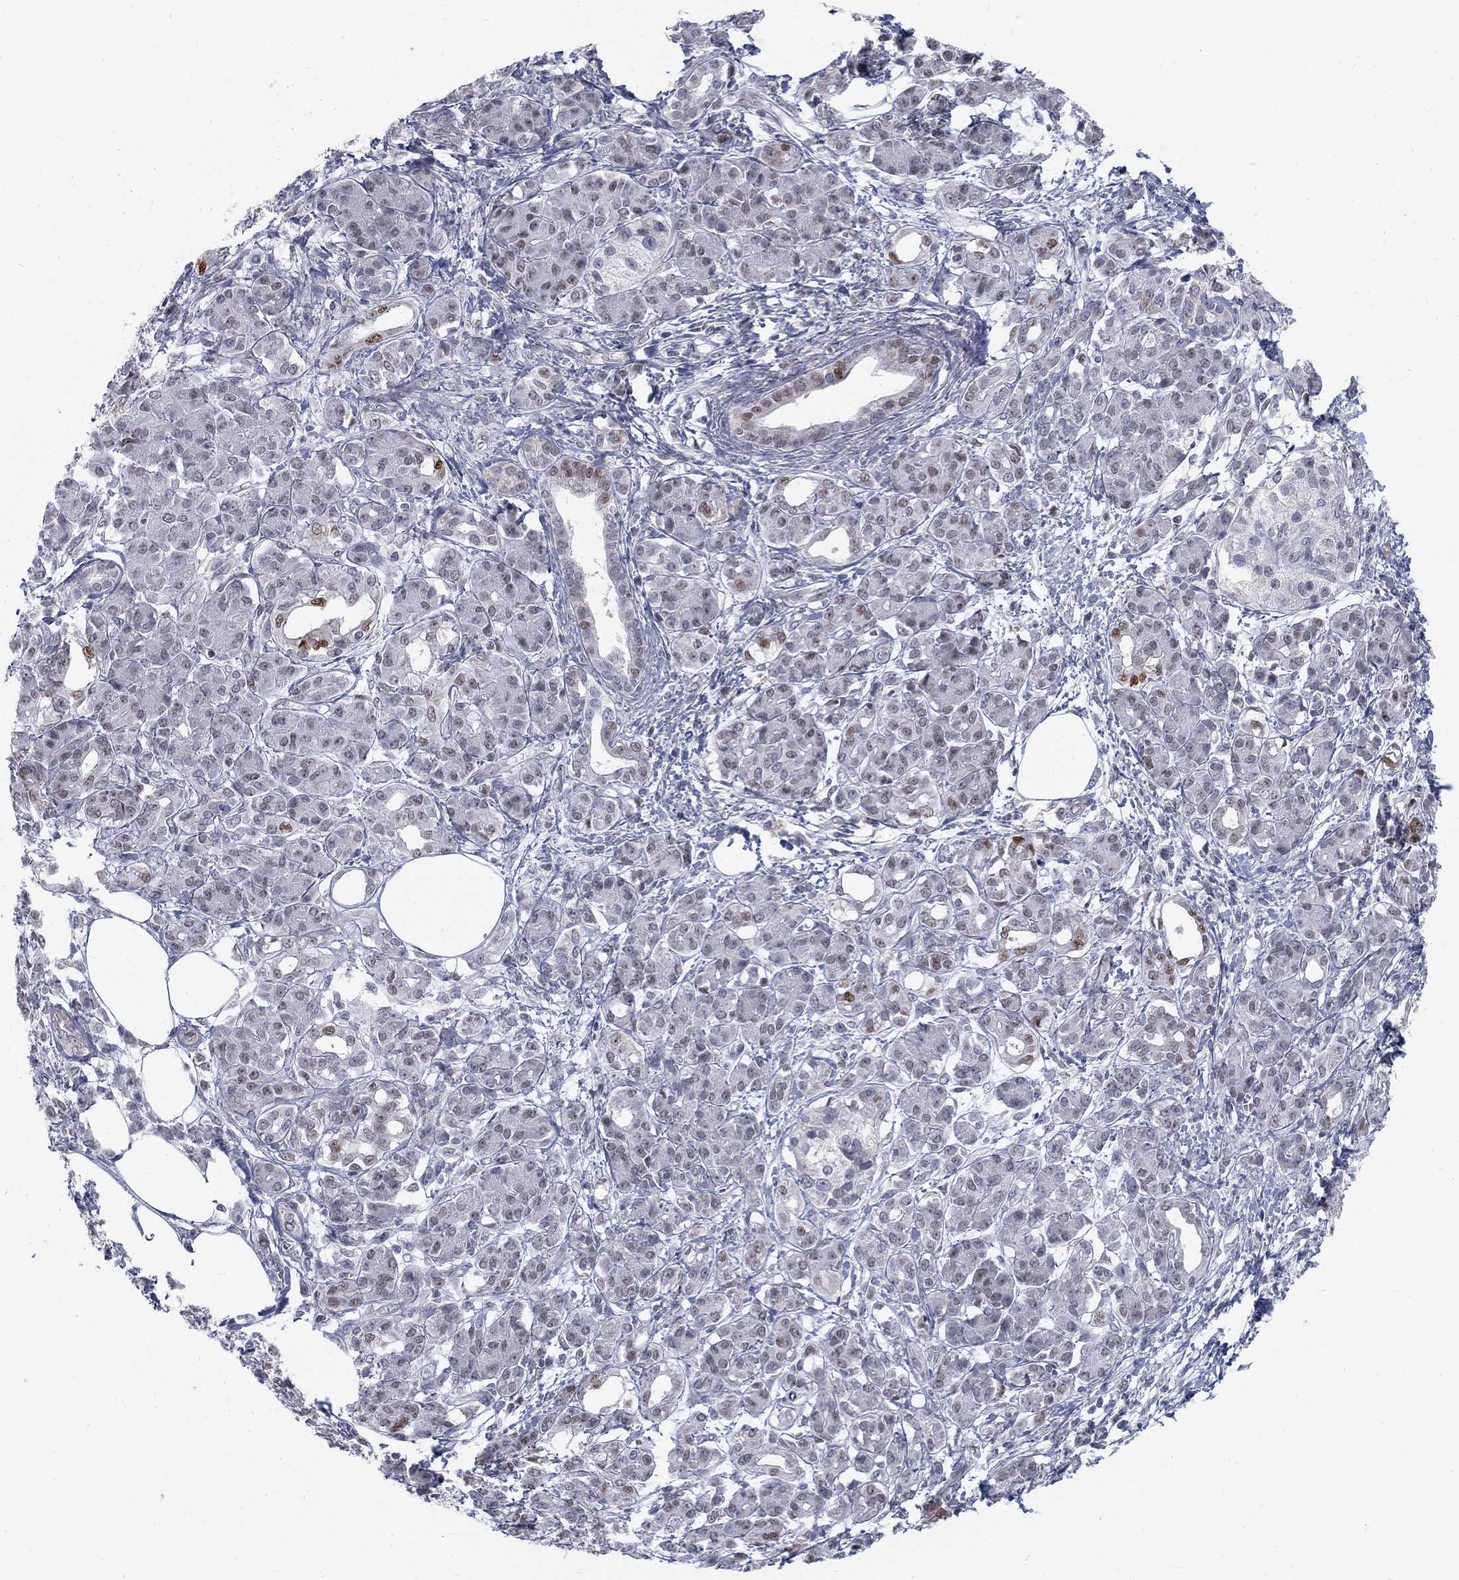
{"staining": {"intensity": "moderate", "quantity": "<25%", "location": "nuclear"}, "tissue": "pancreatic cancer", "cell_type": "Tumor cells", "image_type": "cancer", "snomed": [{"axis": "morphology", "description": "Adenocarcinoma, NOS"}, {"axis": "topography", "description": "Pancreas"}], "caption": "This micrograph shows immunohistochemistry staining of human adenocarcinoma (pancreatic), with low moderate nuclear staining in about <25% of tumor cells.", "gene": "GCFC2", "patient": {"sex": "female", "age": 73}}